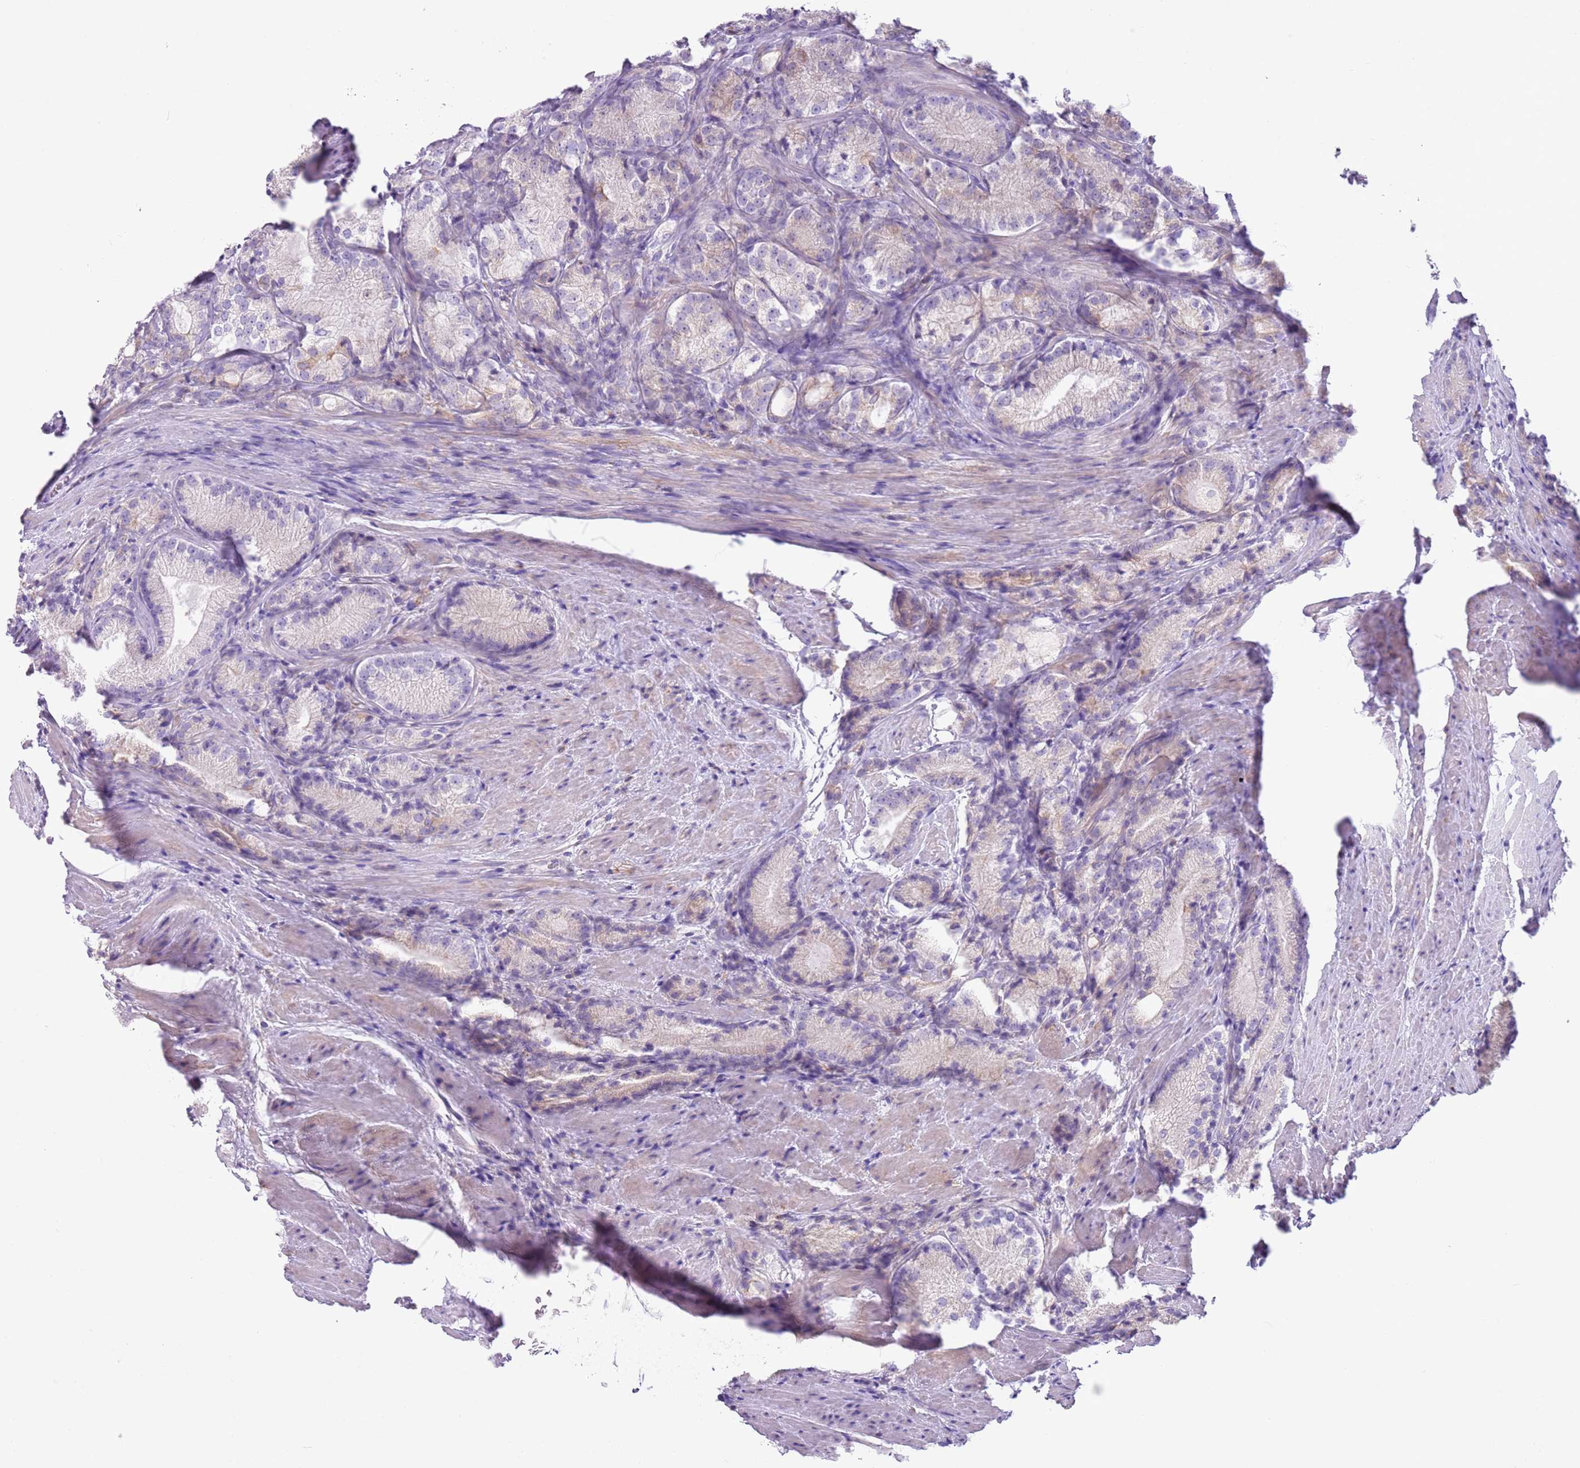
{"staining": {"intensity": "weak", "quantity": "<25%", "location": "cytoplasmic/membranous"}, "tissue": "prostate cancer", "cell_type": "Tumor cells", "image_type": "cancer", "snomed": [{"axis": "morphology", "description": "Adenocarcinoma, Low grade"}, {"axis": "topography", "description": "Prostate"}], "caption": "A histopathology image of prostate low-grade adenocarcinoma stained for a protein reveals no brown staining in tumor cells.", "gene": "OAF", "patient": {"sex": "male", "age": 57}}